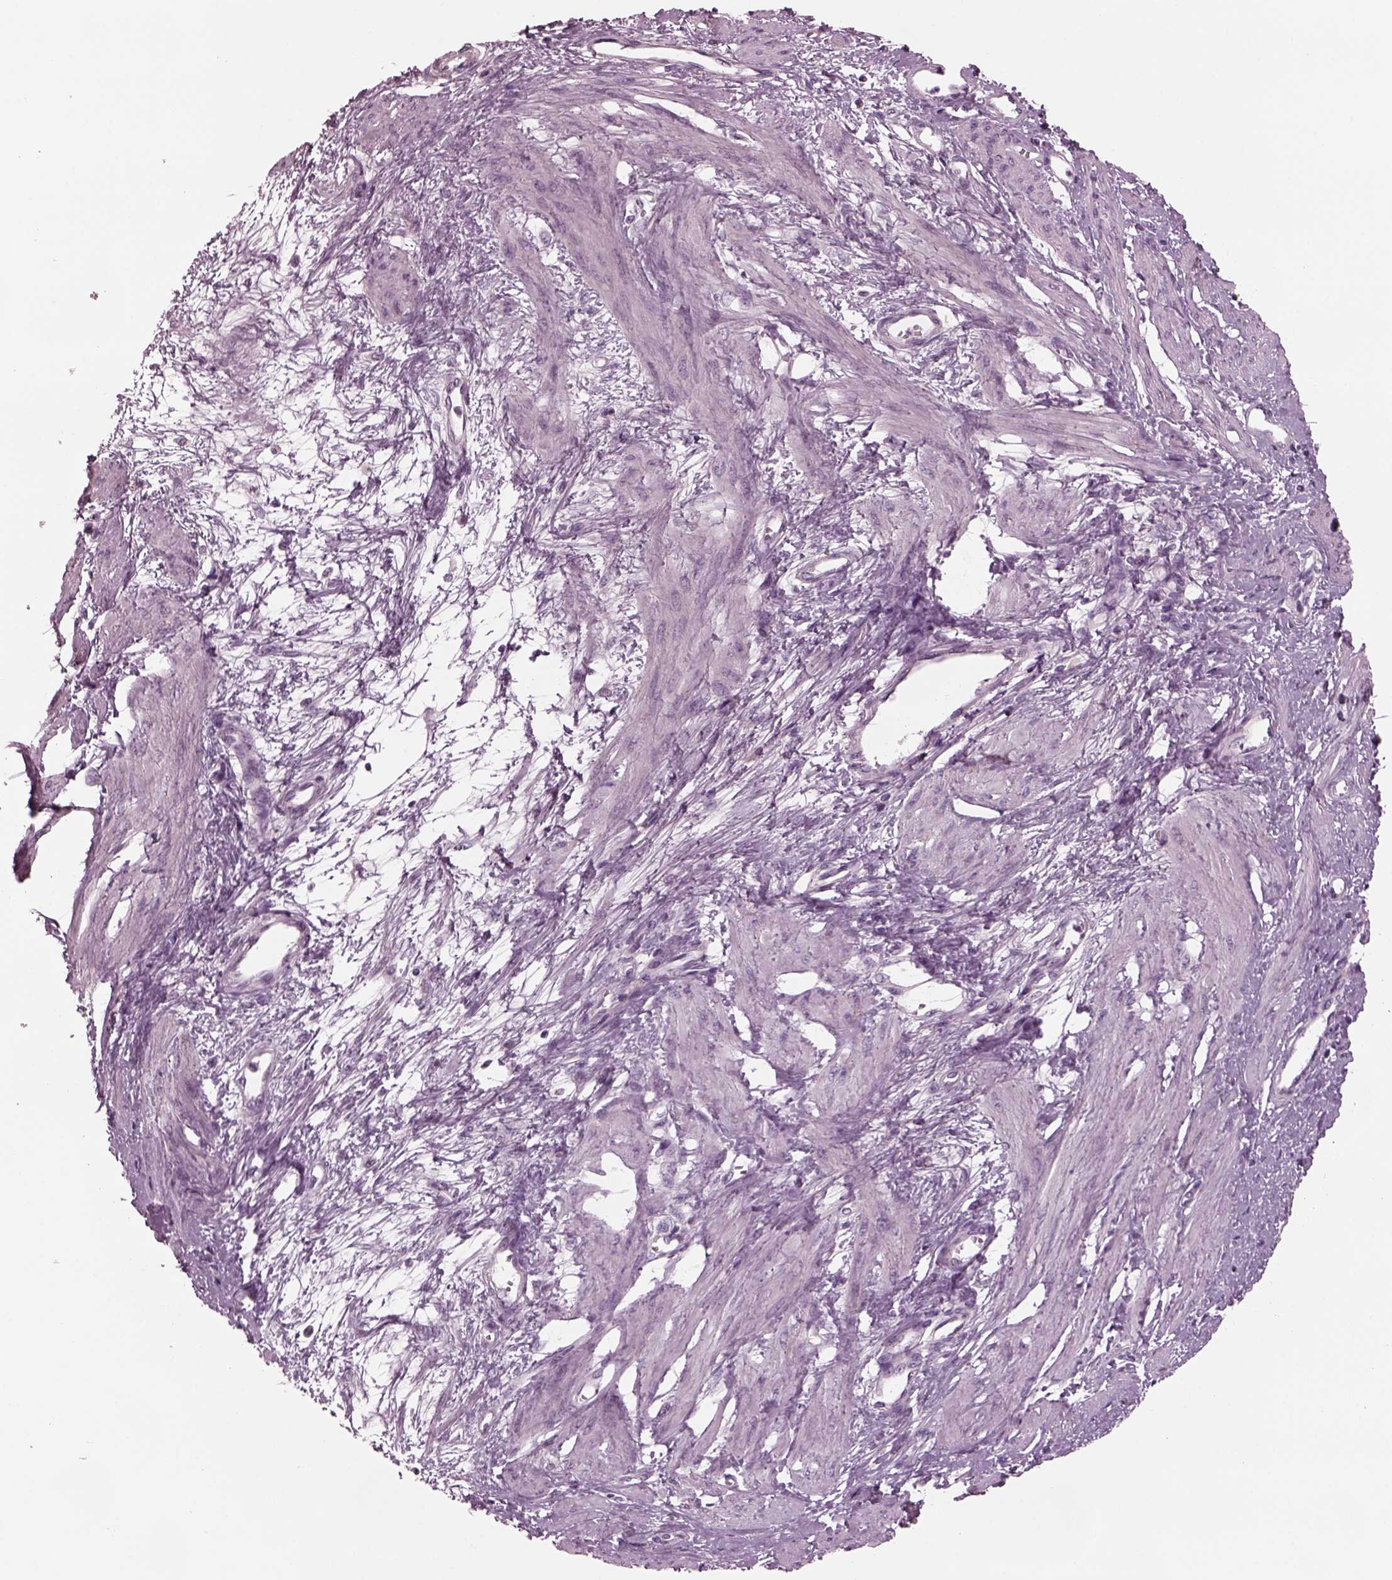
{"staining": {"intensity": "negative", "quantity": "none", "location": "none"}, "tissue": "smooth muscle", "cell_type": "Smooth muscle cells", "image_type": "normal", "snomed": [{"axis": "morphology", "description": "Normal tissue, NOS"}, {"axis": "topography", "description": "Smooth muscle"}, {"axis": "topography", "description": "Uterus"}], "caption": "Immunohistochemistry photomicrograph of unremarkable human smooth muscle stained for a protein (brown), which demonstrates no staining in smooth muscle cells.", "gene": "CLCN4", "patient": {"sex": "female", "age": 39}}